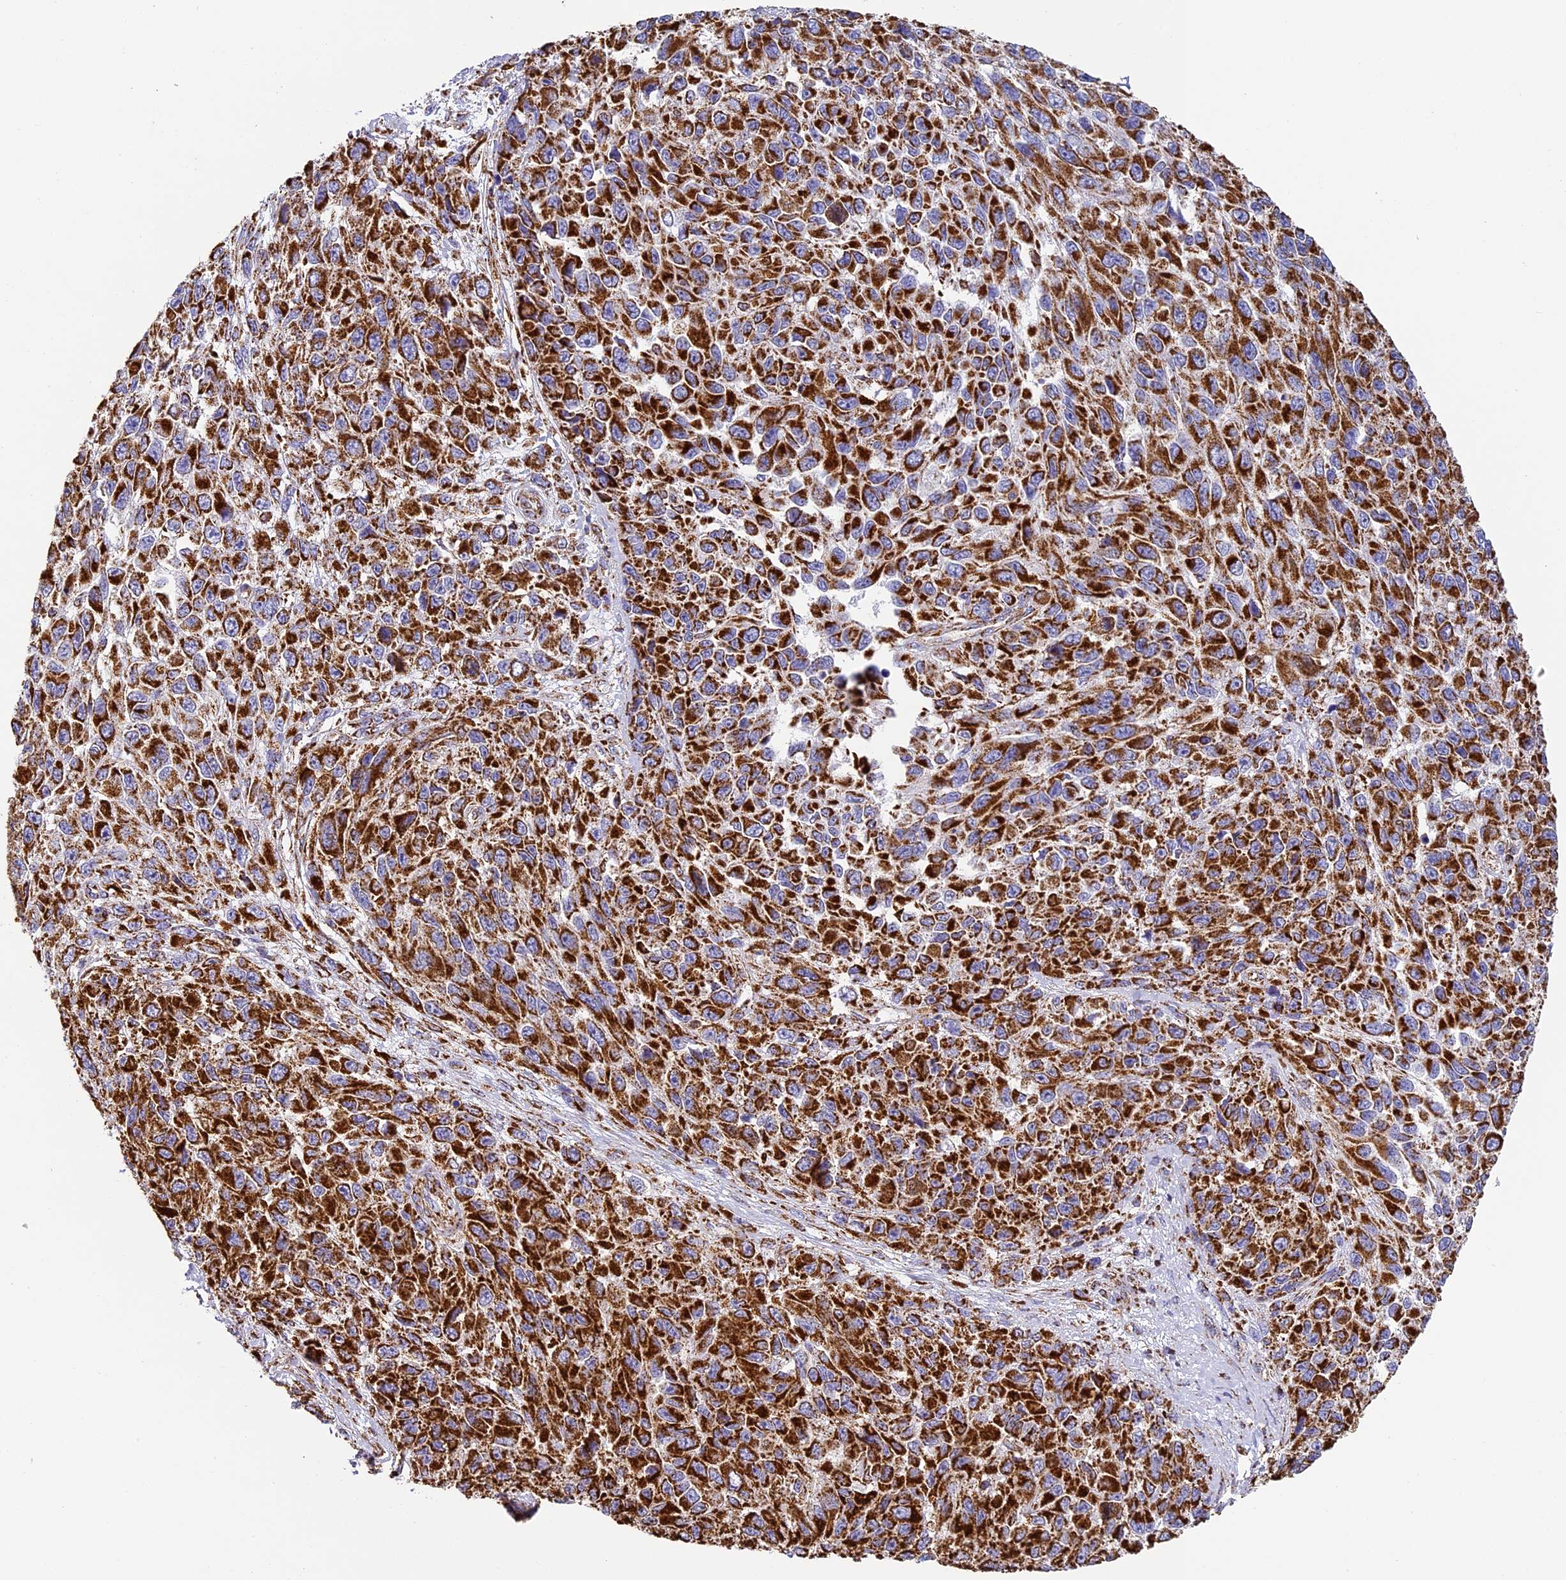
{"staining": {"intensity": "strong", "quantity": ">75%", "location": "cytoplasmic/membranous"}, "tissue": "melanoma", "cell_type": "Tumor cells", "image_type": "cancer", "snomed": [{"axis": "morphology", "description": "Normal tissue, NOS"}, {"axis": "morphology", "description": "Malignant melanoma, NOS"}, {"axis": "topography", "description": "Skin"}], "caption": "Melanoma was stained to show a protein in brown. There is high levels of strong cytoplasmic/membranous expression in approximately >75% of tumor cells.", "gene": "STK17A", "patient": {"sex": "female", "age": 96}}